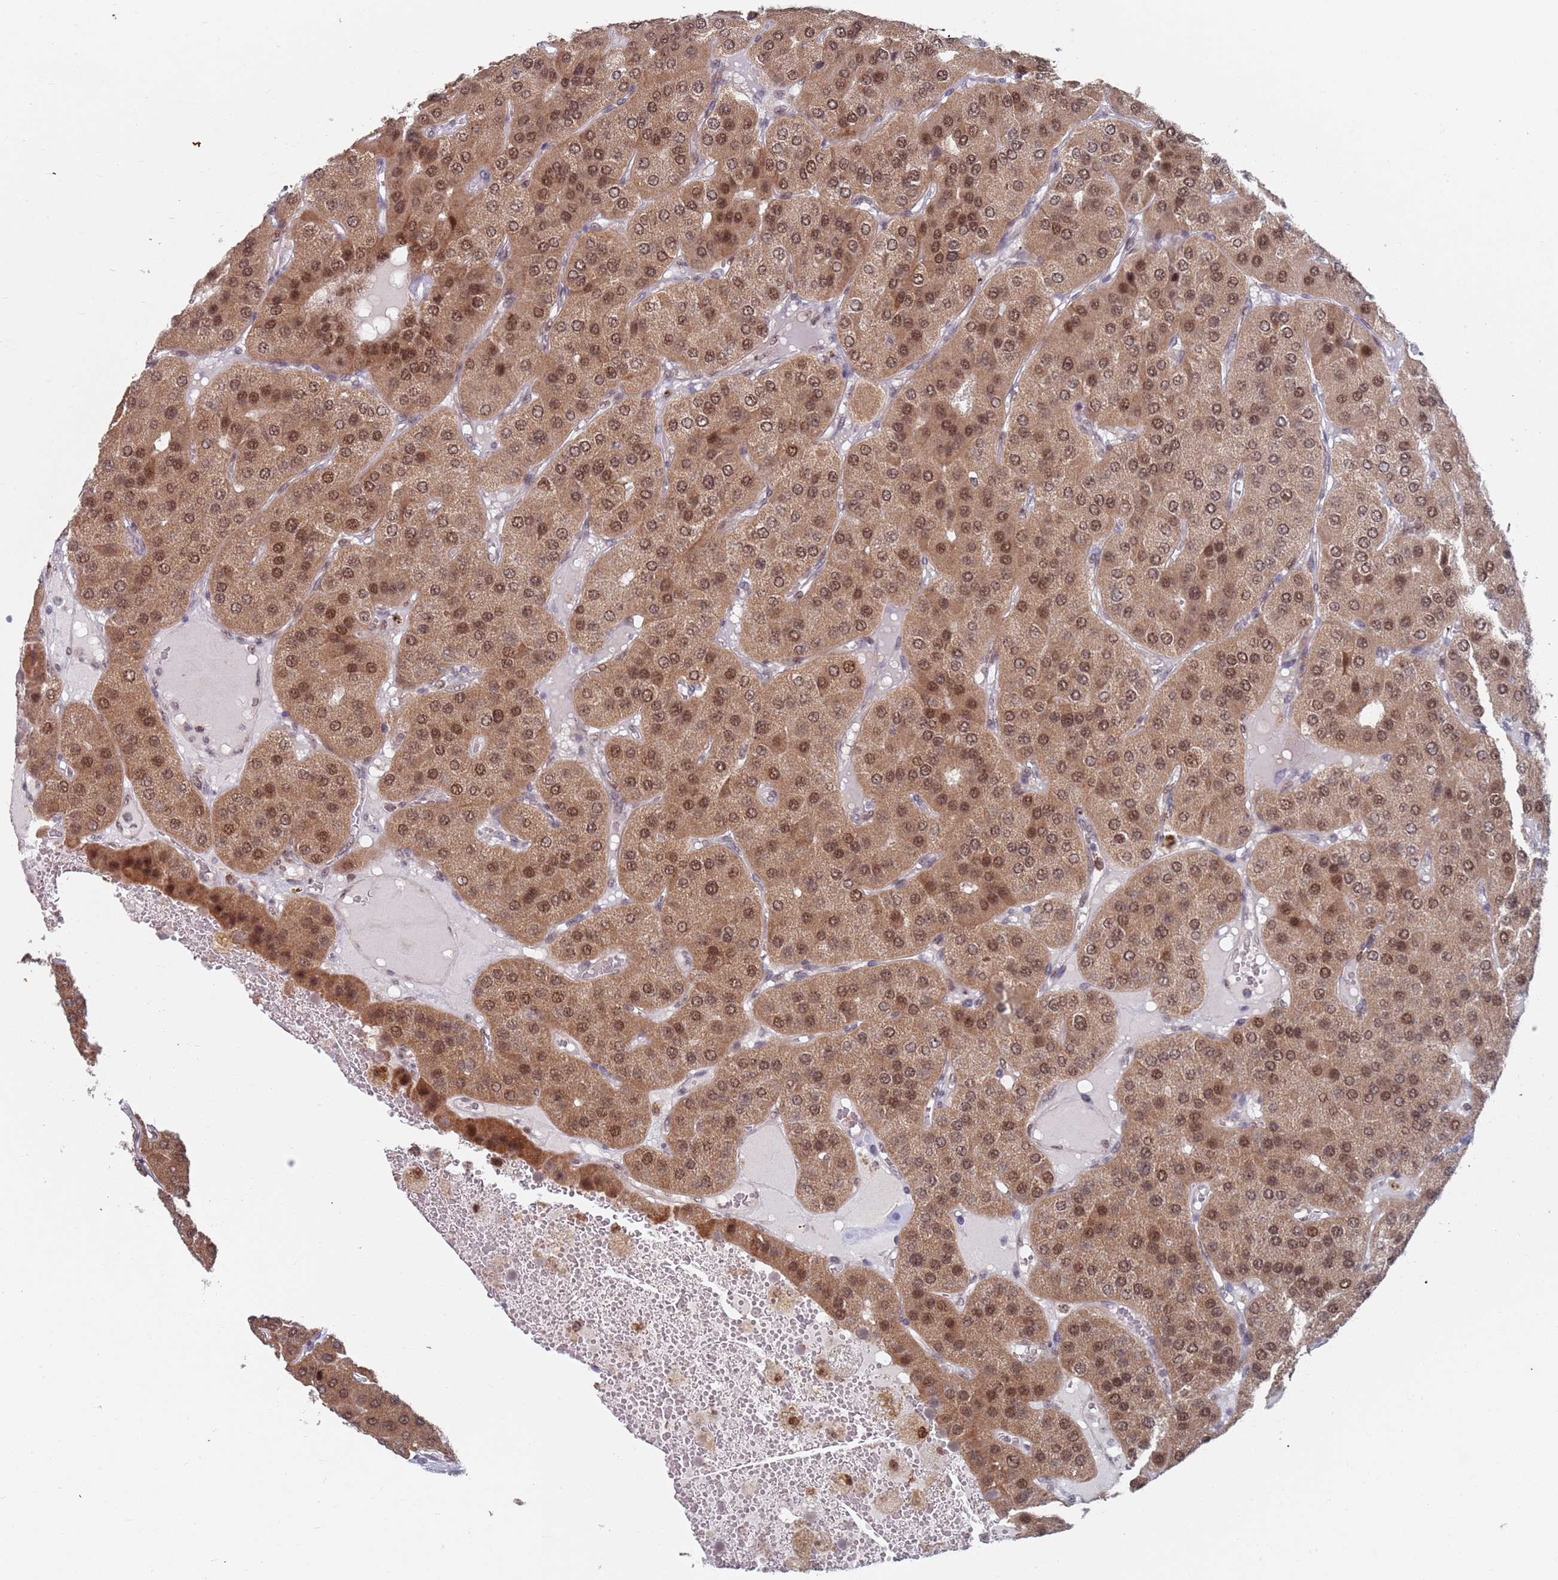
{"staining": {"intensity": "moderate", "quantity": ">75%", "location": "cytoplasmic/membranous,nuclear"}, "tissue": "parathyroid gland", "cell_type": "Glandular cells", "image_type": "normal", "snomed": [{"axis": "morphology", "description": "Normal tissue, NOS"}, {"axis": "morphology", "description": "Adenoma, NOS"}, {"axis": "topography", "description": "Parathyroid gland"}], "caption": "This photomicrograph reveals normal parathyroid gland stained with immunohistochemistry to label a protein in brown. The cytoplasmic/membranous,nuclear of glandular cells show moderate positivity for the protein. Nuclei are counter-stained blue.", "gene": "RPP25", "patient": {"sex": "female", "age": 86}}